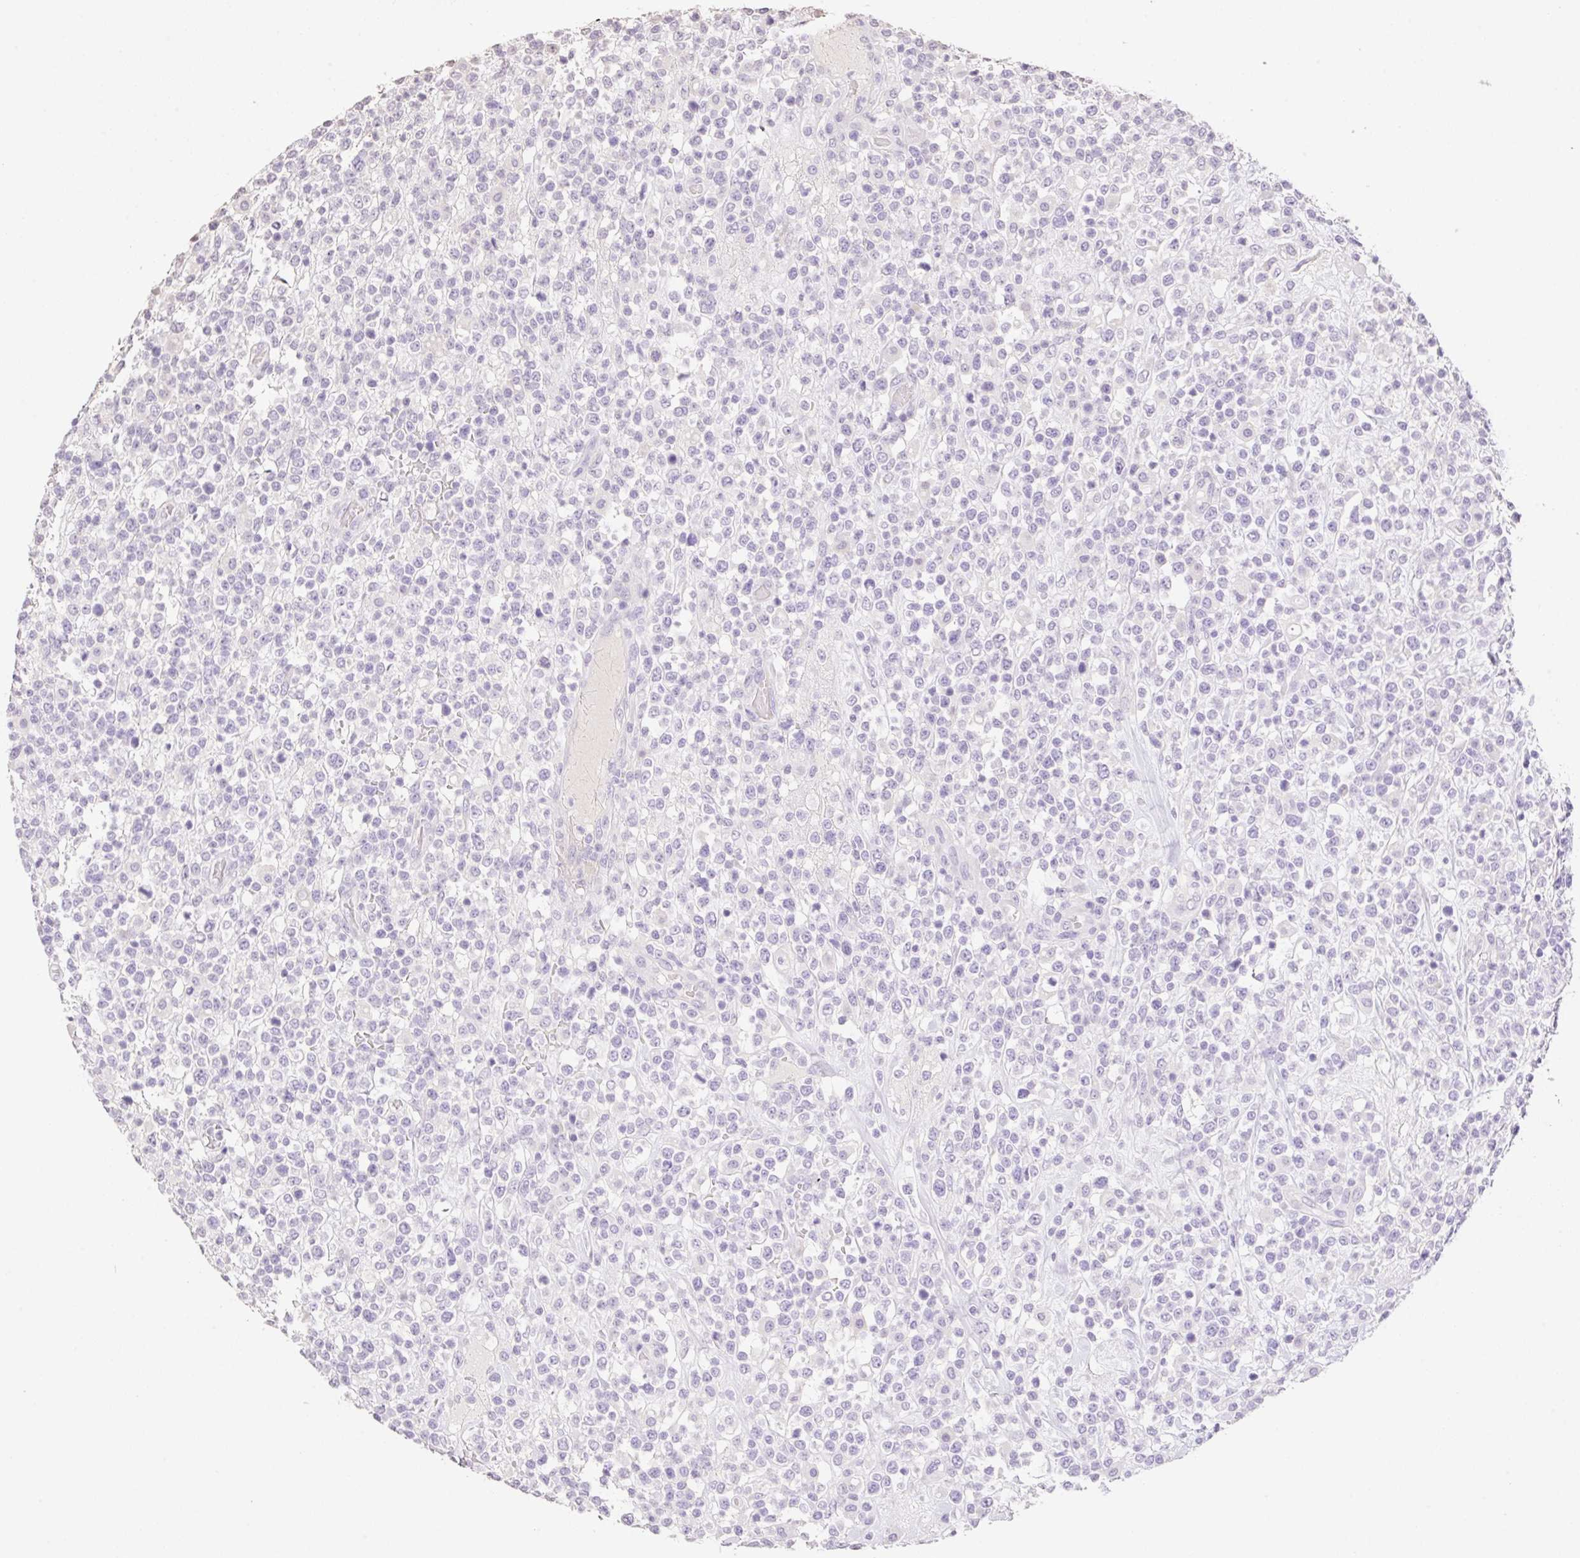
{"staining": {"intensity": "negative", "quantity": "none", "location": "none"}, "tissue": "lymphoma", "cell_type": "Tumor cells", "image_type": "cancer", "snomed": [{"axis": "morphology", "description": "Malignant lymphoma, non-Hodgkin's type, High grade"}, {"axis": "topography", "description": "Colon"}], "caption": "DAB immunohistochemical staining of lymphoma demonstrates no significant staining in tumor cells.", "gene": "HCRTR2", "patient": {"sex": "female", "age": 53}}